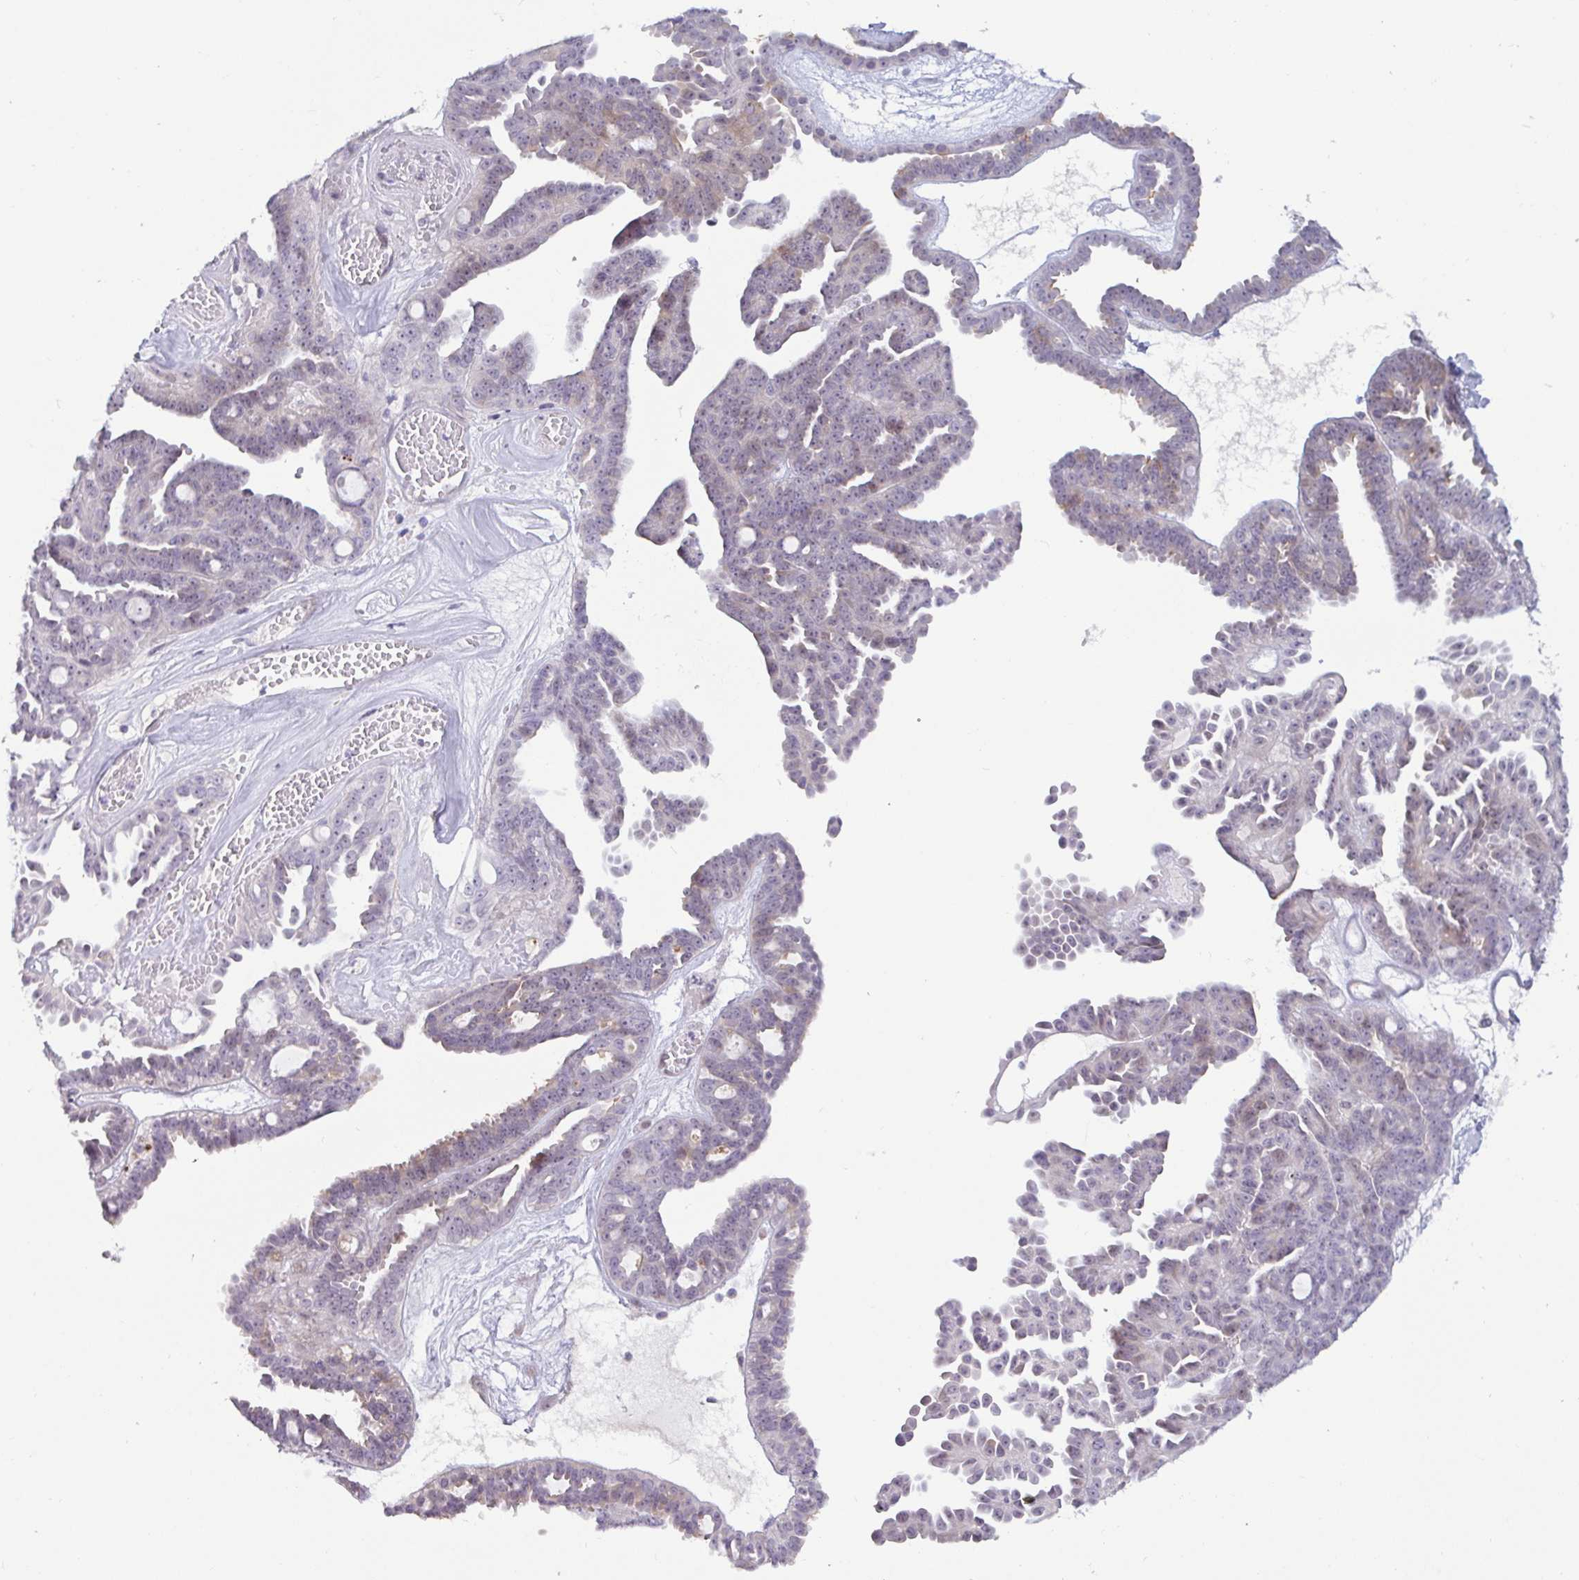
{"staining": {"intensity": "weak", "quantity": "<25%", "location": "cytoplasmic/membranous"}, "tissue": "ovarian cancer", "cell_type": "Tumor cells", "image_type": "cancer", "snomed": [{"axis": "morphology", "description": "Cystadenocarcinoma, serous, NOS"}, {"axis": "topography", "description": "Ovary"}], "caption": "High magnification brightfield microscopy of ovarian cancer (serous cystadenocarcinoma) stained with DAB (brown) and counterstained with hematoxylin (blue): tumor cells show no significant staining.", "gene": "GSTM1", "patient": {"sex": "female", "age": 71}}